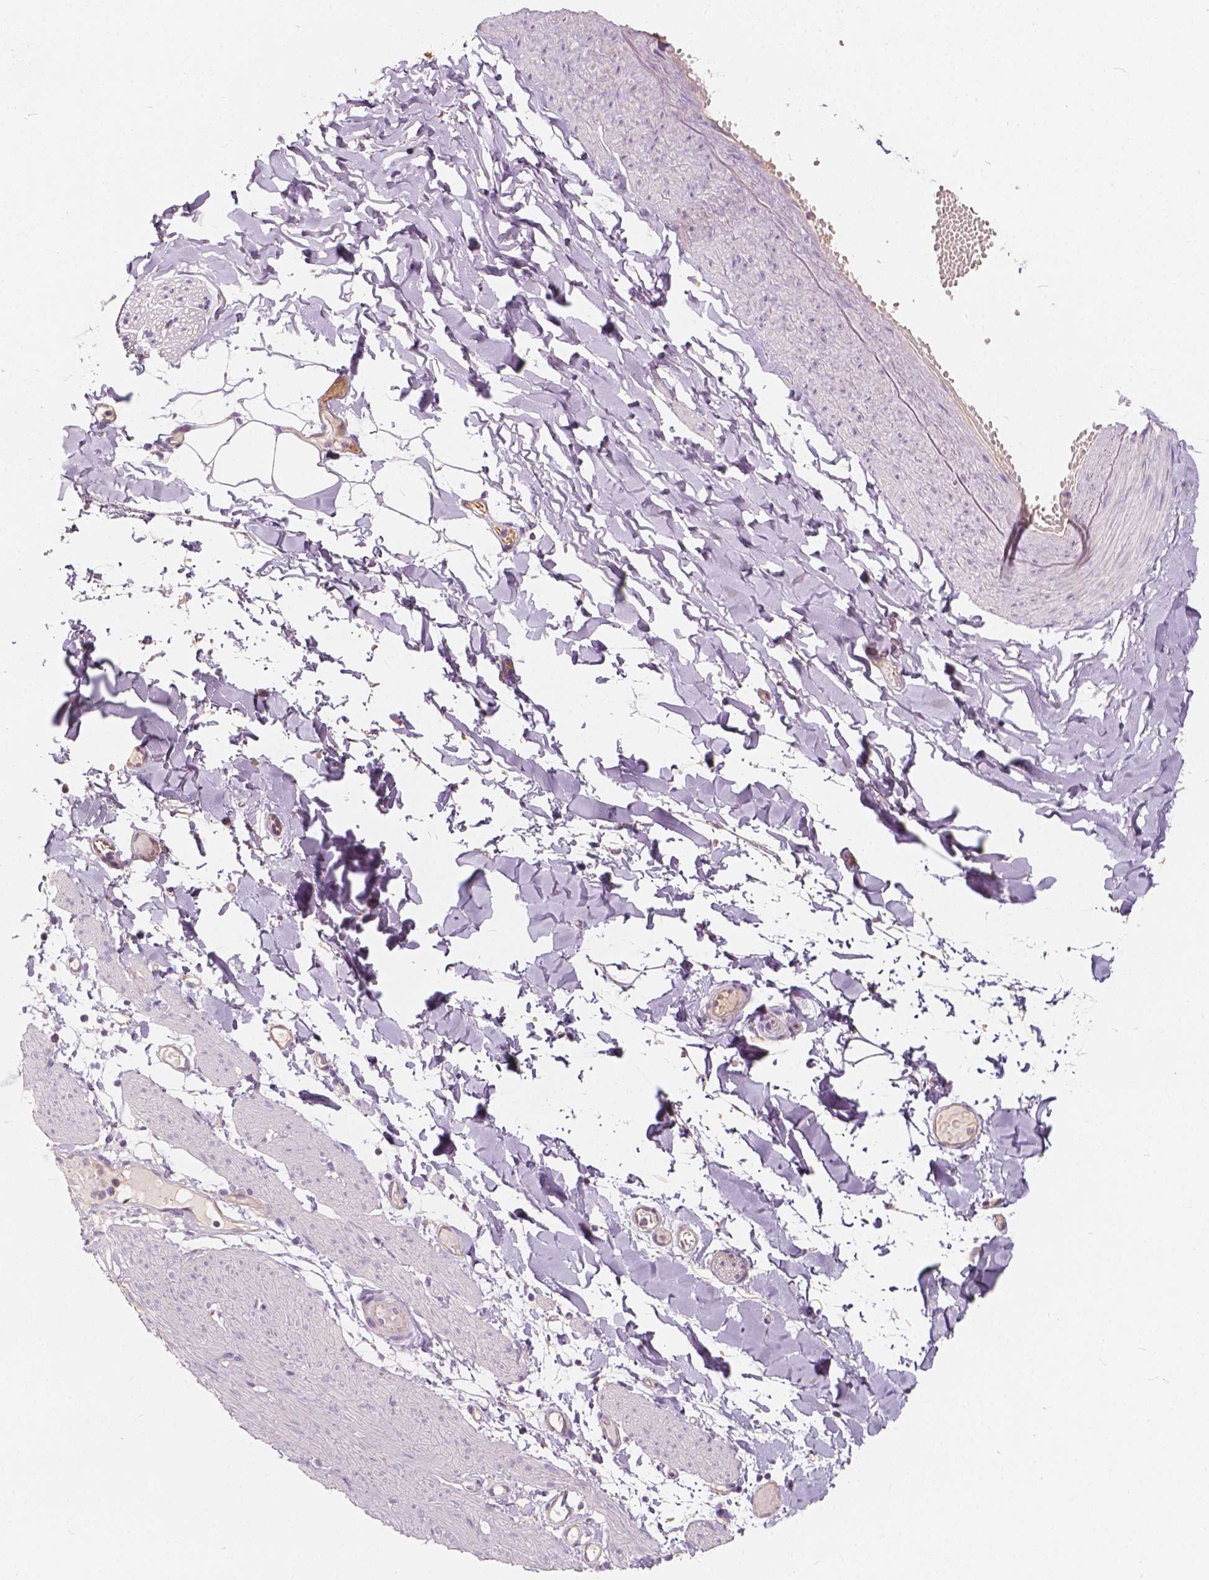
{"staining": {"intensity": "negative", "quantity": "none", "location": "none"}, "tissue": "adipose tissue", "cell_type": "Adipocytes", "image_type": "normal", "snomed": [{"axis": "morphology", "description": "Normal tissue, NOS"}, {"axis": "topography", "description": "Gallbladder"}, {"axis": "topography", "description": "Peripheral nerve tissue"}], "caption": "This is an immunohistochemistry (IHC) micrograph of normal human adipose tissue. There is no positivity in adipocytes.", "gene": "KIAA0513", "patient": {"sex": "female", "age": 45}}